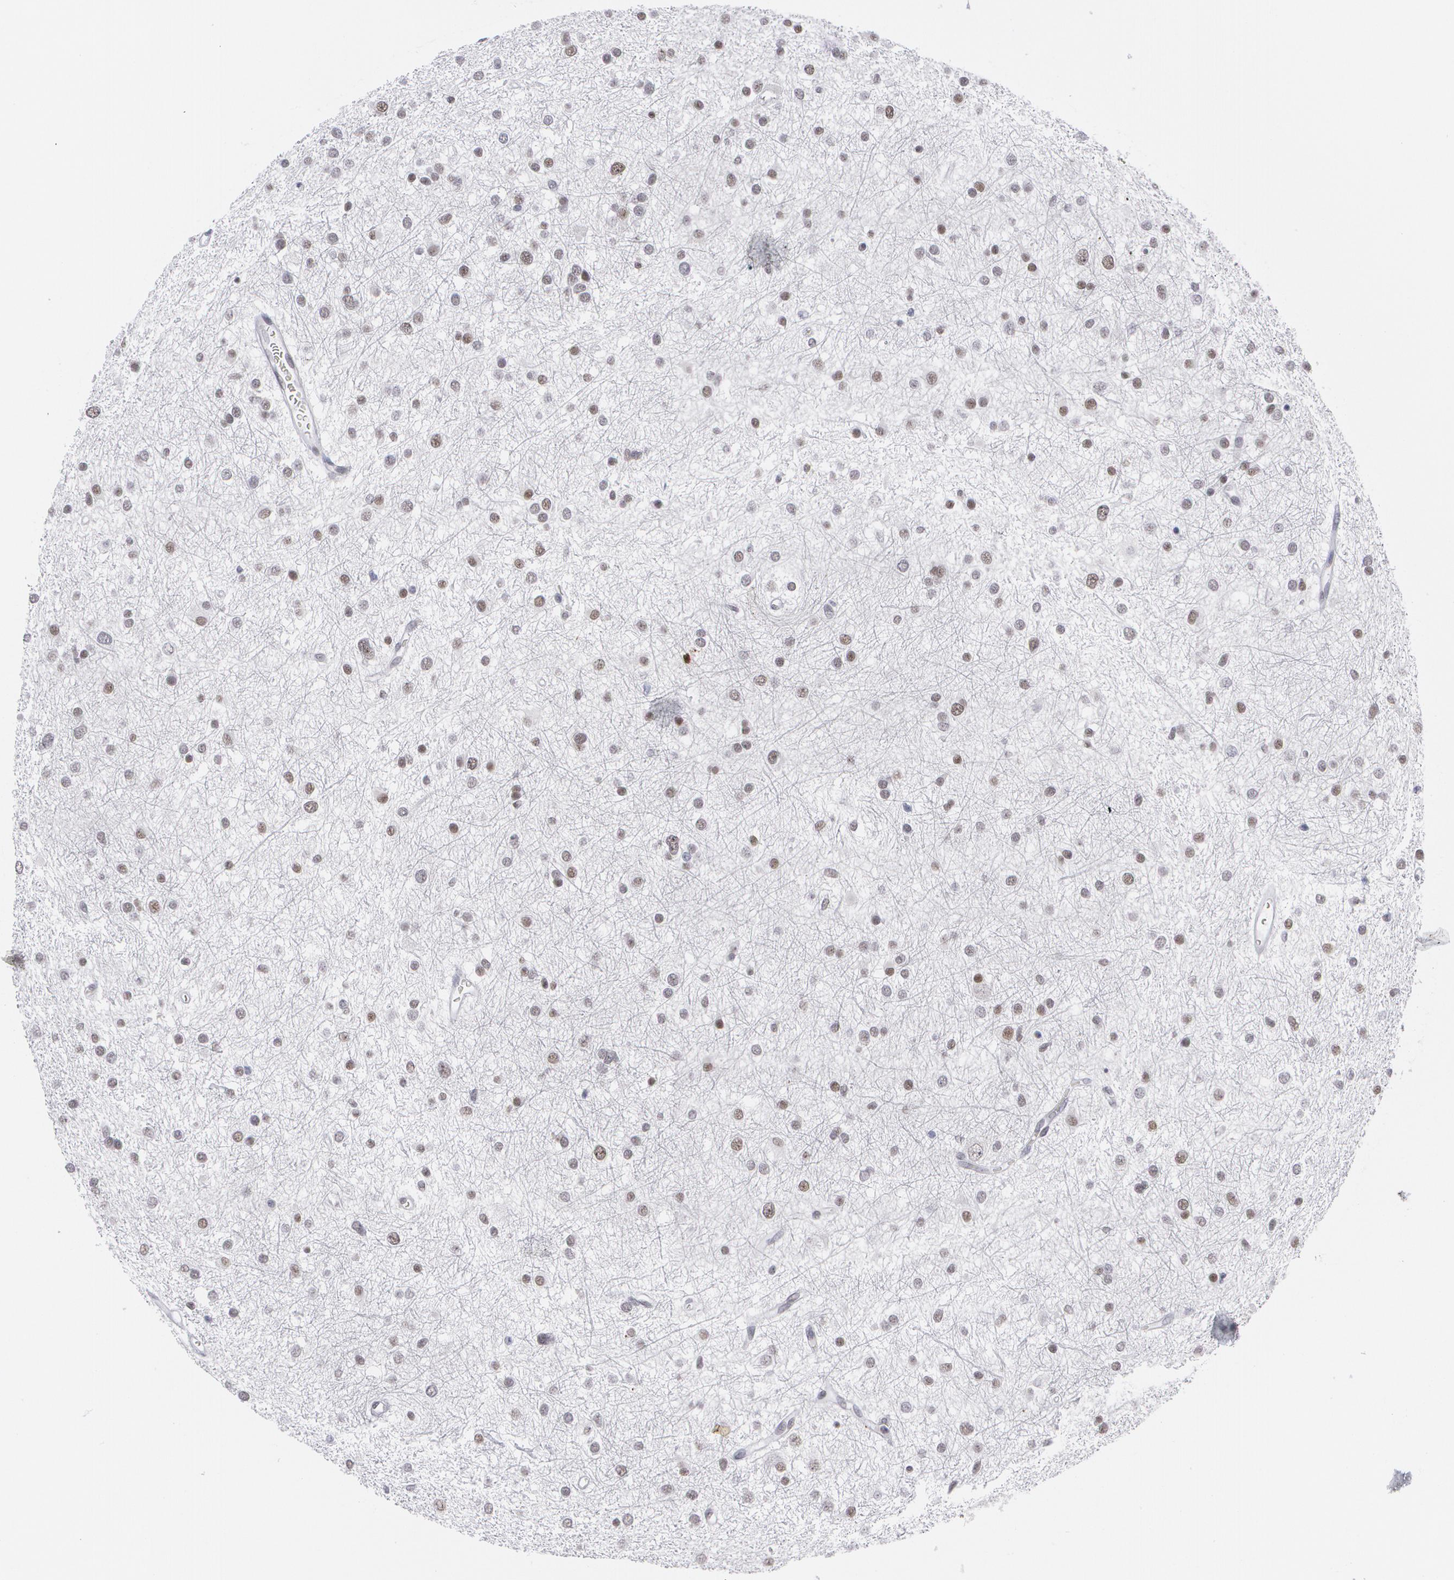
{"staining": {"intensity": "weak", "quantity": "<25%", "location": "nuclear"}, "tissue": "glioma", "cell_type": "Tumor cells", "image_type": "cancer", "snomed": [{"axis": "morphology", "description": "Glioma, malignant, Low grade"}, {"axis": "topography", "description": "Brain"}], "caption": "Immunohistochemical staining of human malignant glioma (low-grade) reveals no significant positivity in tumor cells.", "gene": "MCL1", "patient": {"sex": "female", "age": 36}}